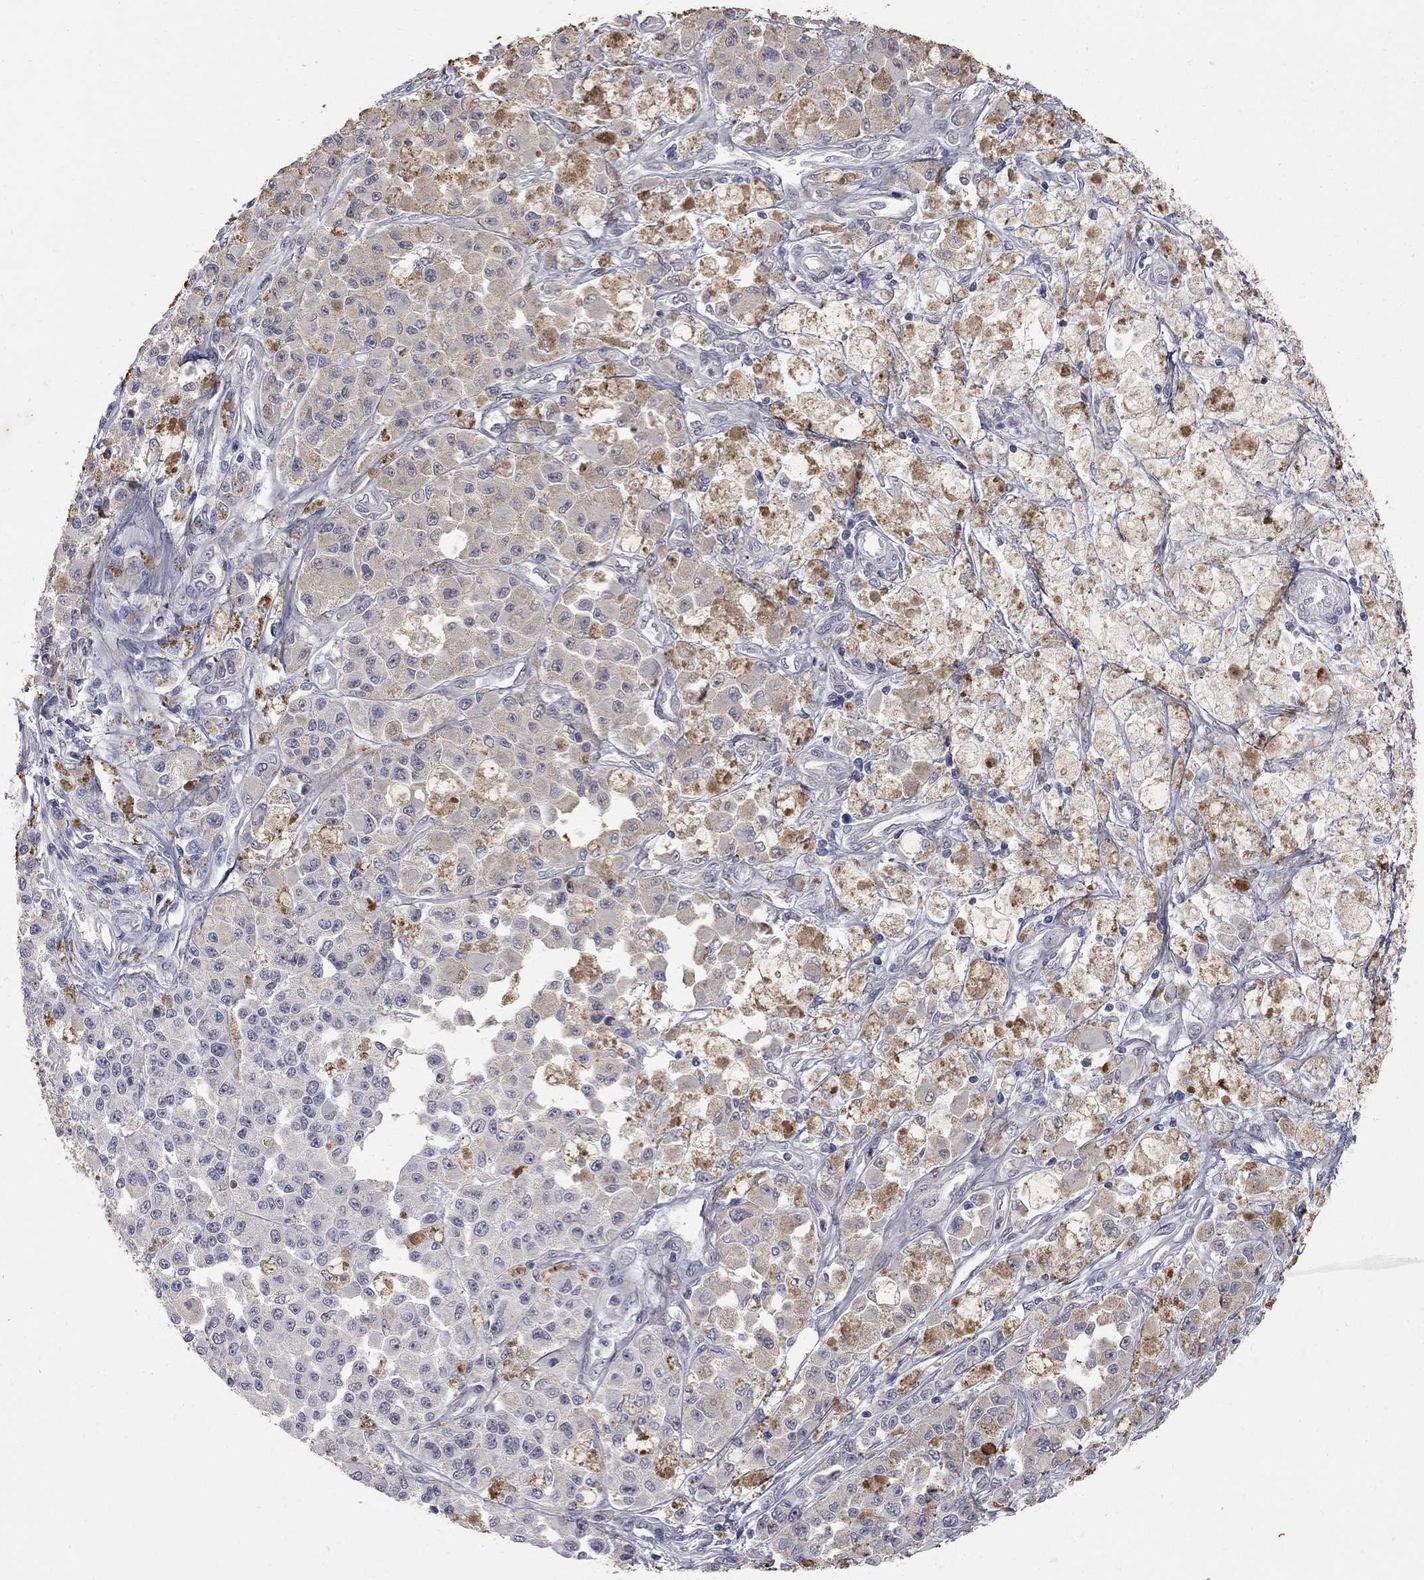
{"staining": {"intensity": "negative", "quantity": "none", "location": "none"}, "tissue": "melanoma", "cell_type": "Tumor cells", "image_type": "cancer", "snomed": [{"axis": "morphology", "description": "Malignant melanoma, NOS"}, {"axis": "topography", "description": "Skin"}], "caption": "Human malignant melanoma stained for a protein using immunohistochemistry shows no staining in tumor cells.", "gene": "NOS2", "patient": {"sex": "female", "age": 58}}